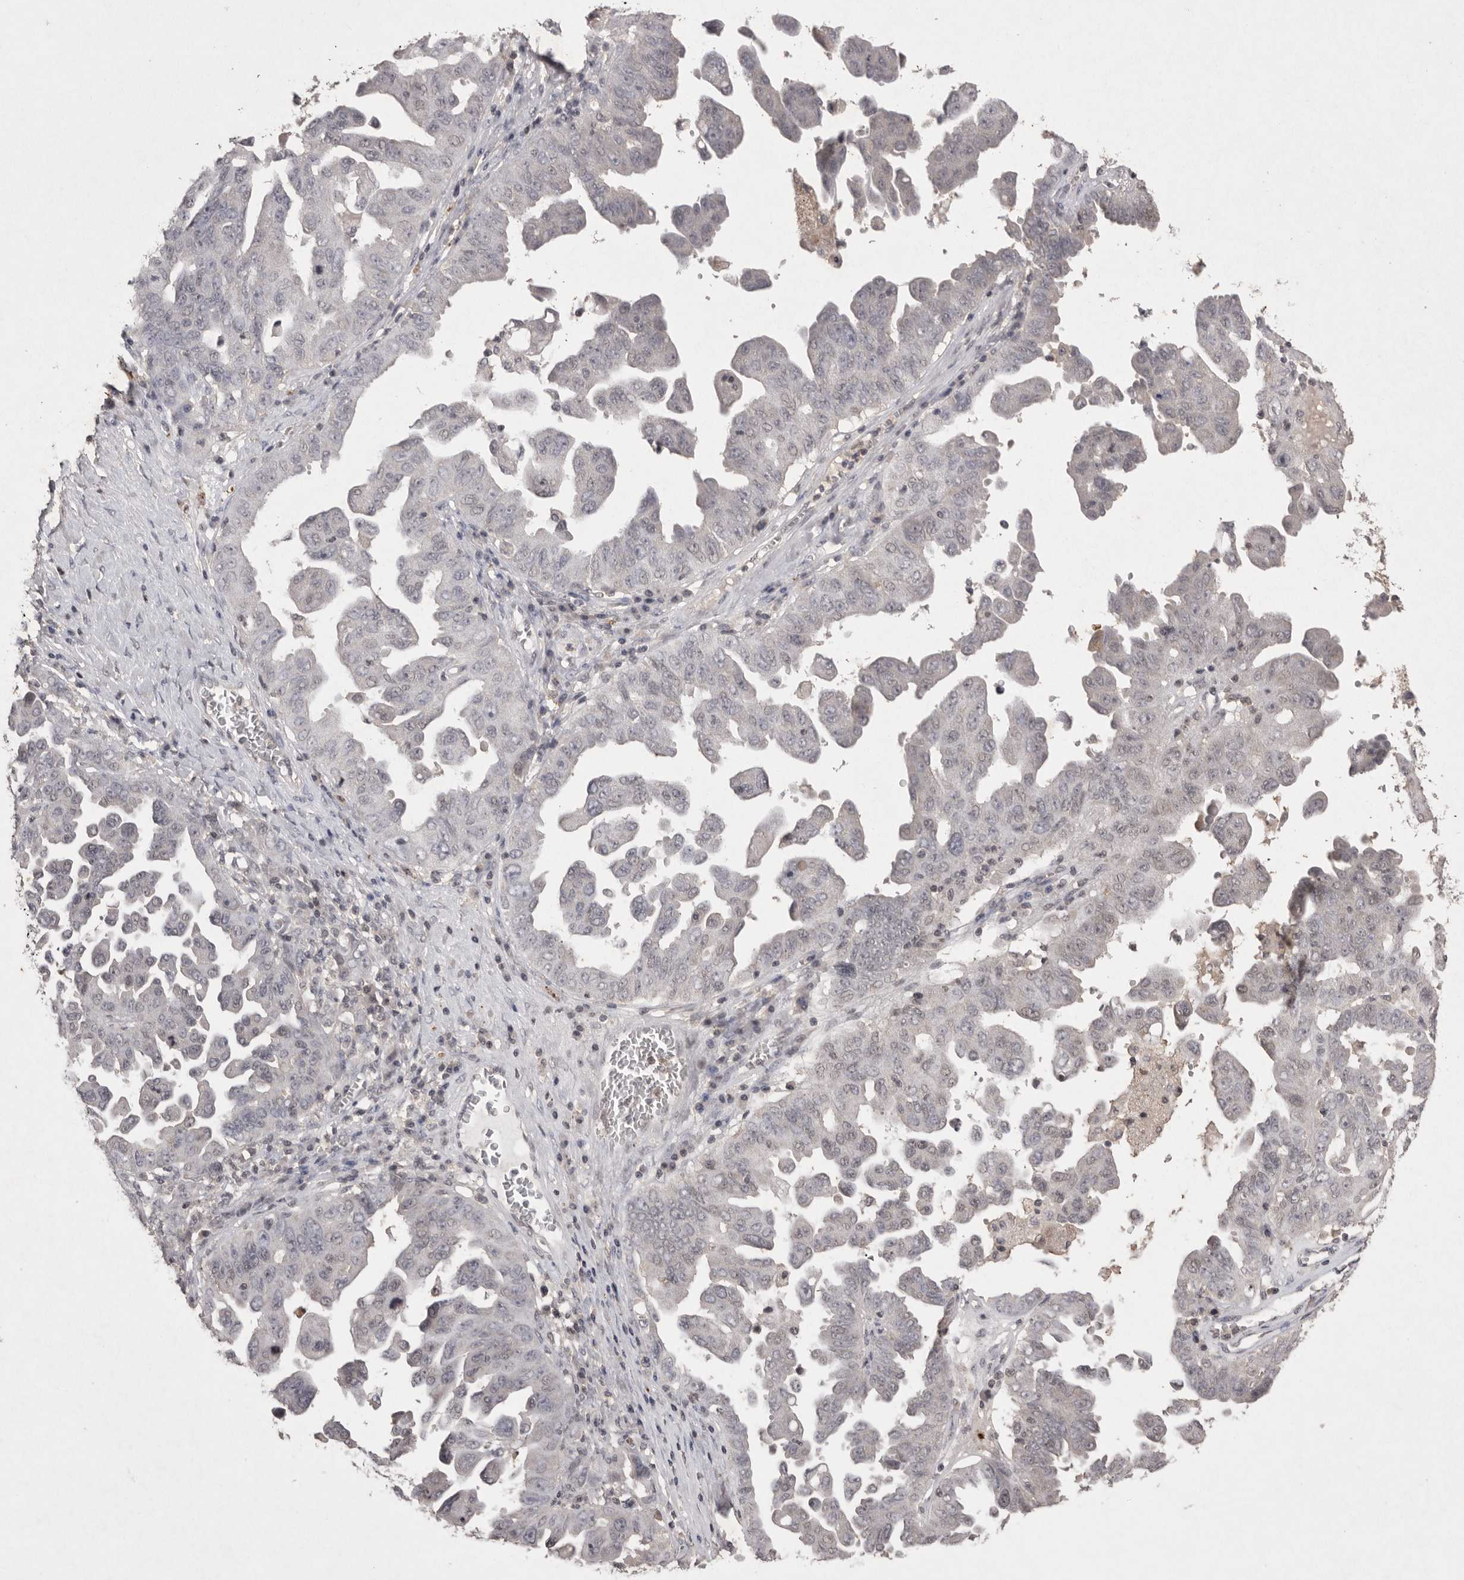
{"staining": {"intensity": "negative", "quantity": "none", "location": "none"}, "tissue": "ovarian cancer", "cell_type": "Tumor cells", "image_type": "cancer", "snomed": [{"axis": "morphology", "description": "Carcinoma, endometroid"}, {"axis": "topography", "description": "Ovary"}], "caption": "The photomicrograph reveals no significant expression in tumor cells of ovarian cancer (endometroid carcinoma).", "gene": "APLNR", "patient": {"sex": "female", "age": 62}}